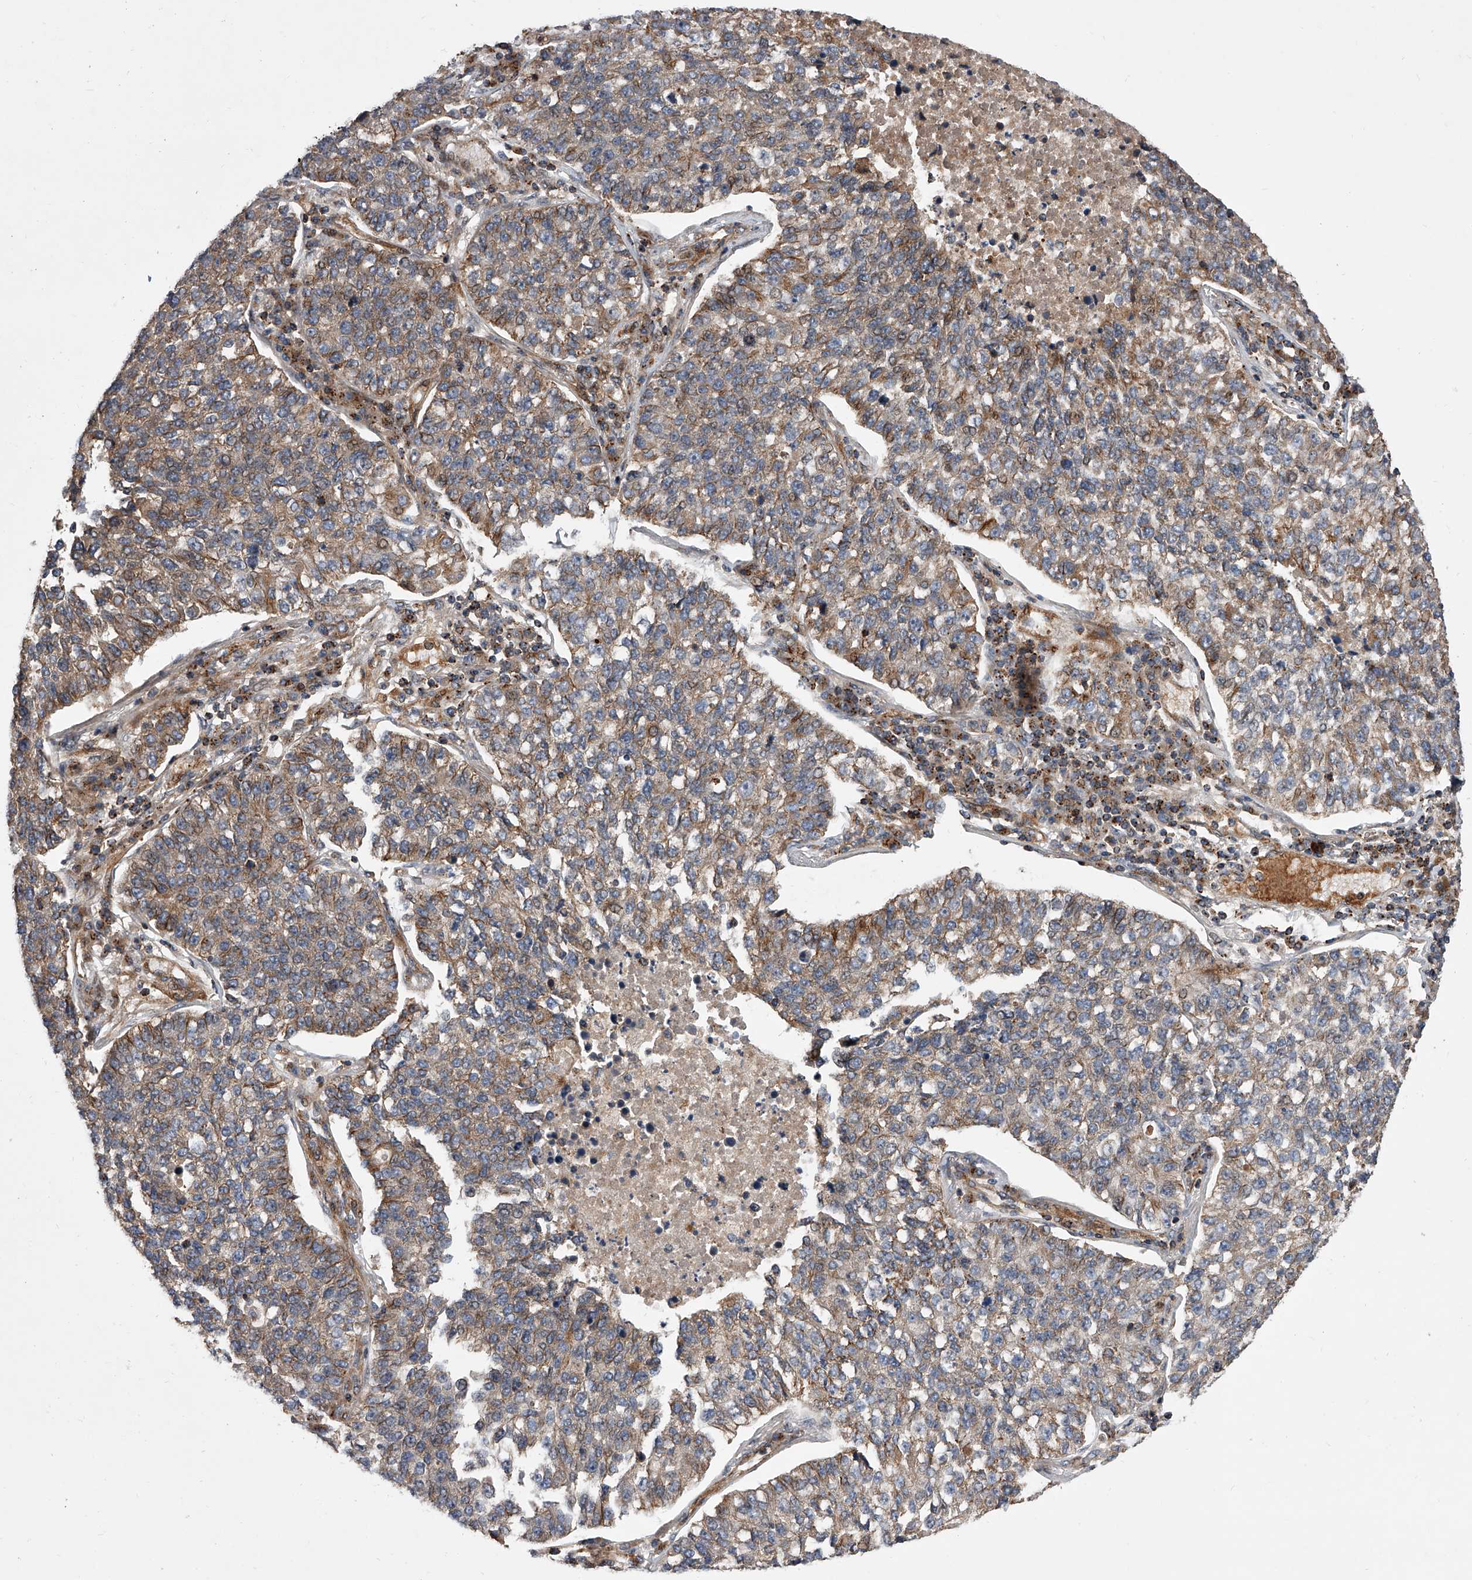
{"staining": {"intensity": "moderate", "quantity": "25%-75%", "location": "cytoplasmic/membranous"}, "tissue": "lung cancer", "cell_type": "Tumor cells", "image_type": "cancer", "snomed": [{"axis": "morphology", "description": "Adenocarcinoma, NOS"}, {"axis": "topography", "description": "Lung"}], "caption": "Immunohistochemical staining of lung adenocarcinoma displays medium levels of moderate cytoplasmic/membranous expression in about 25%-75% of tumor cells.", "gene": "USP47", "patient": {"sex": "male", "age": 49}}